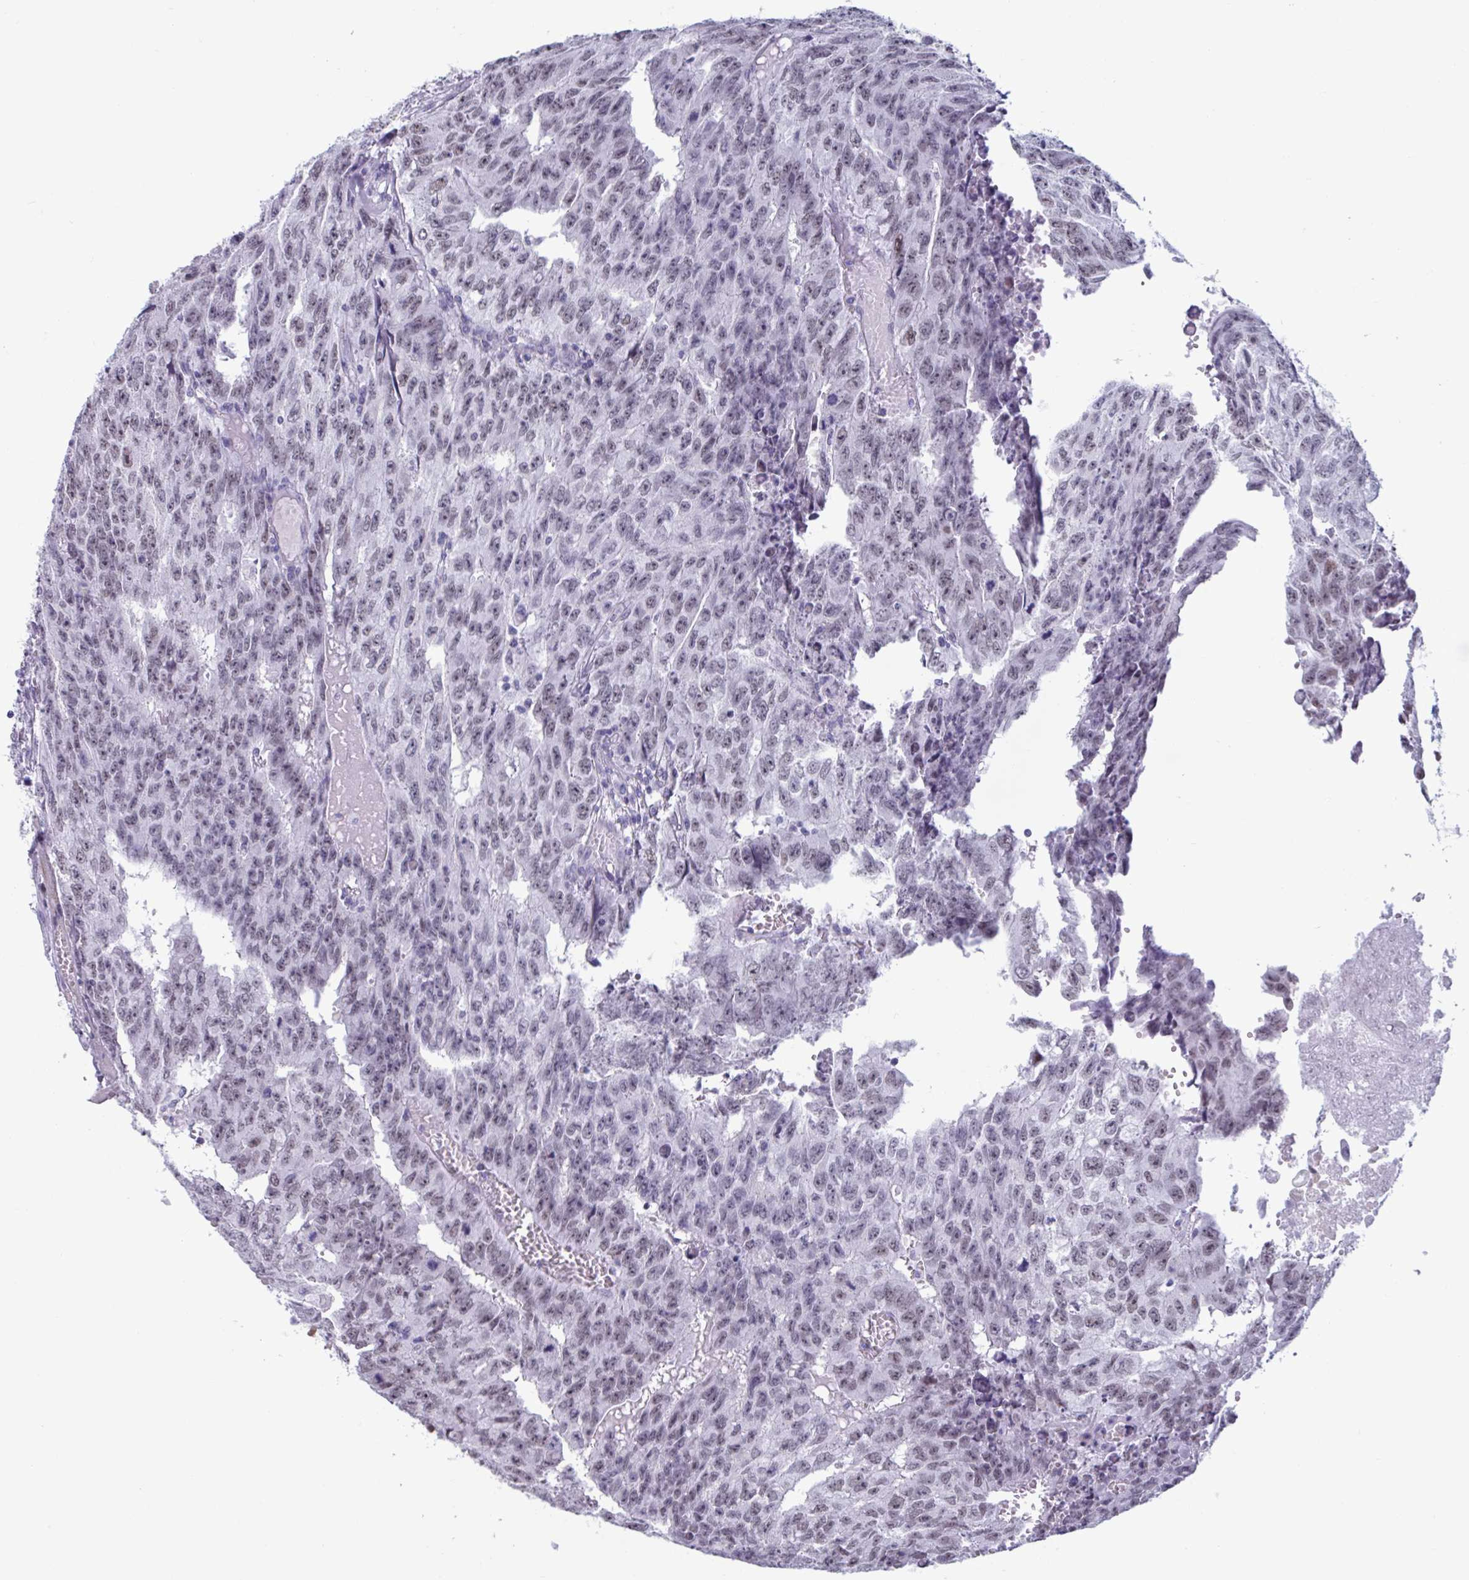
{"staining": {"intensity": "weak", "quantity": "25%-75%", "location": "nuclear"}, "tissue": "testis cancer", "cell_type": "Tumor cells", "image_type": "cancer", "snomed": [{"axis": "morphology", "description": "Carcinoma, Embryonal, NOS"}, {"axis": "morphology", "description": "Teratoma, malignant, NOS"}, {"axis": "topography", "description": "Testis"}], "caption": "IHC image of neoplastic tissue: human testis cancer stained using immunohistochemistry displays low levels of weak protein expression localized specifically in the nuclear of tumor cells, appearing as a nuclear brown color.", "gene": "MSMB", "patient": {"sex": "male", "age": 24}}